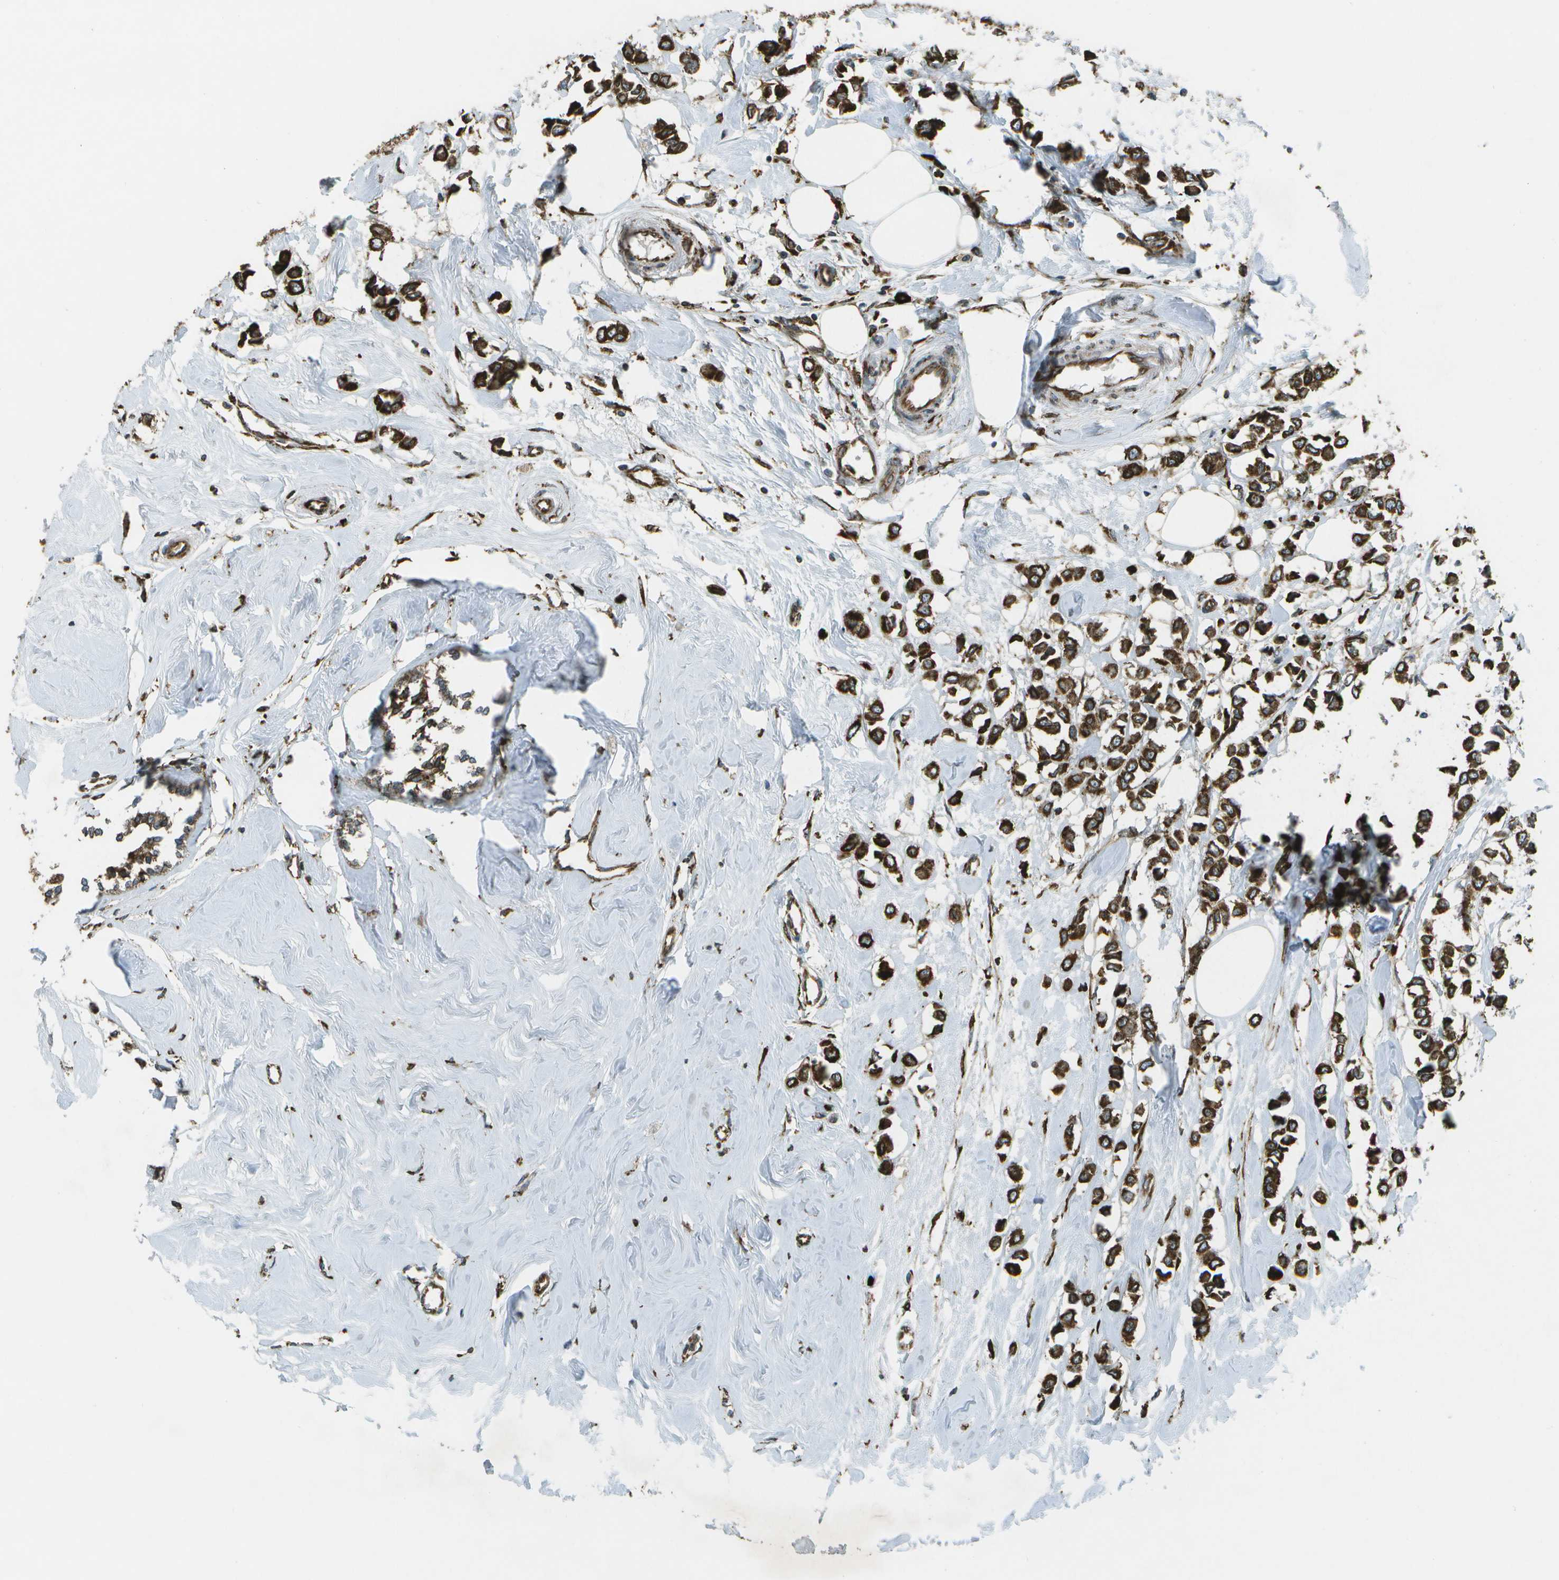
{"staining": {"intensity": "strong", "quantity": ">75%", "location": "cytoplasmic/membranous"}, "tissue": "breast cancer", "cell_type": "Tumor cells", "image_type": "cancer", "snomed": [{"axis": "morphology", "description": "Lobular carcinoma"}, {"axis": "topography", "description": "Breast"}], "caption": "A micrograph showing strong cytoplasmic/membranous expression in about >75% of tumor cells in breast lobular carcinoma, as visualized by brown immunohistochemical staining.", "gene": "PDIA4", "patient": {"sex": "female", "age": 51}}